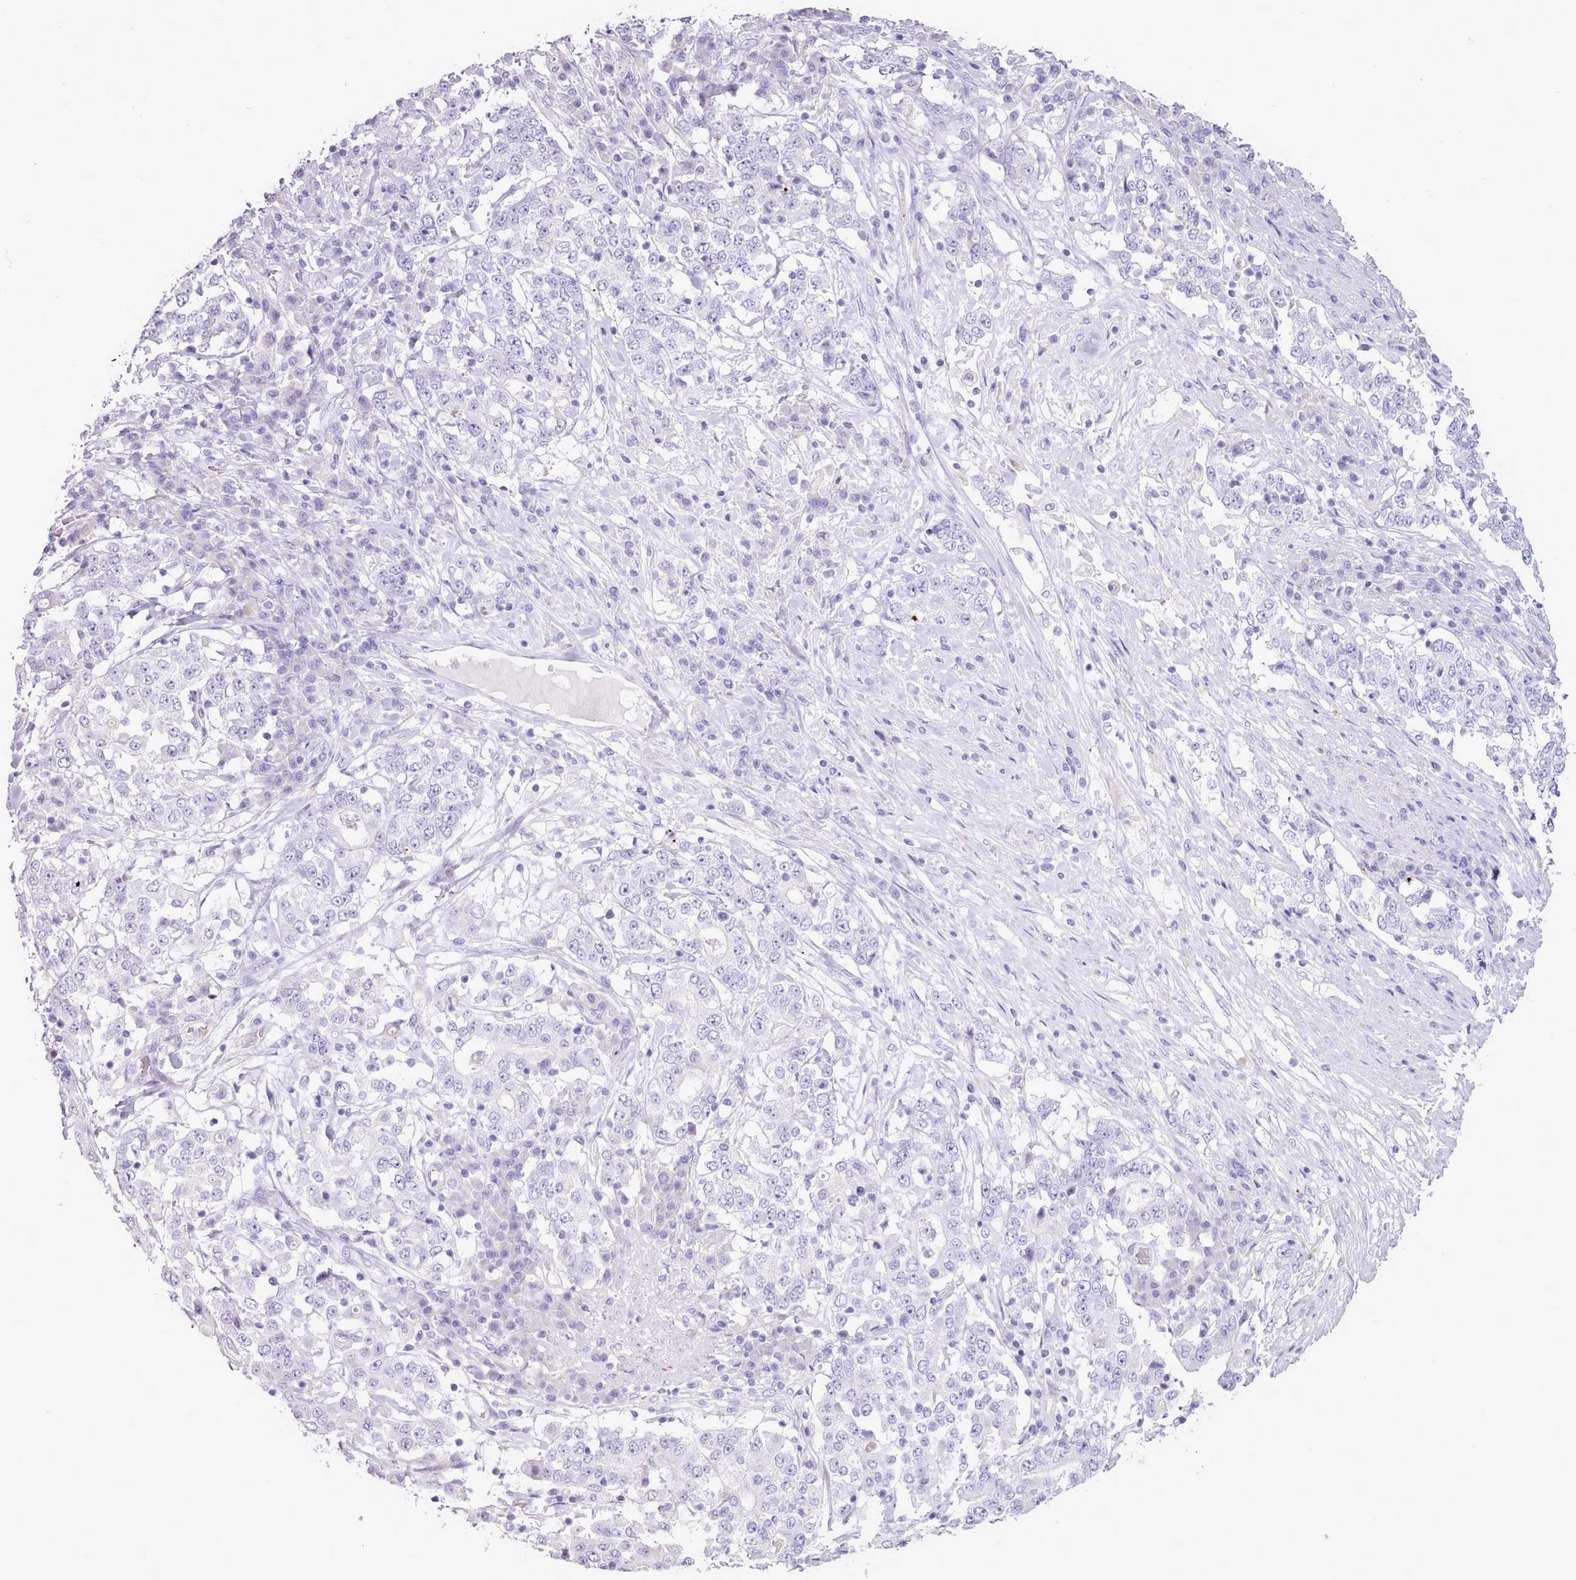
{"staining": {"intensity": "negative", "quantity": "none", "location": "none"}, "tissue": "stomach cancer", "cell_type": "Tumor cells", "image_type": "cancer", "snomed": [{"axis": "morphology", "description": "Adenocarcinoma, NOS"}, {"axis": "topography", "description": "Stomach"}], "caption": "Protein analysis of stomach cancer (adenocarcinoma) reveals no significant expression in tumor cells.", "gene": "ATRAID", "patient": {"sex": "male", "age": 59}}